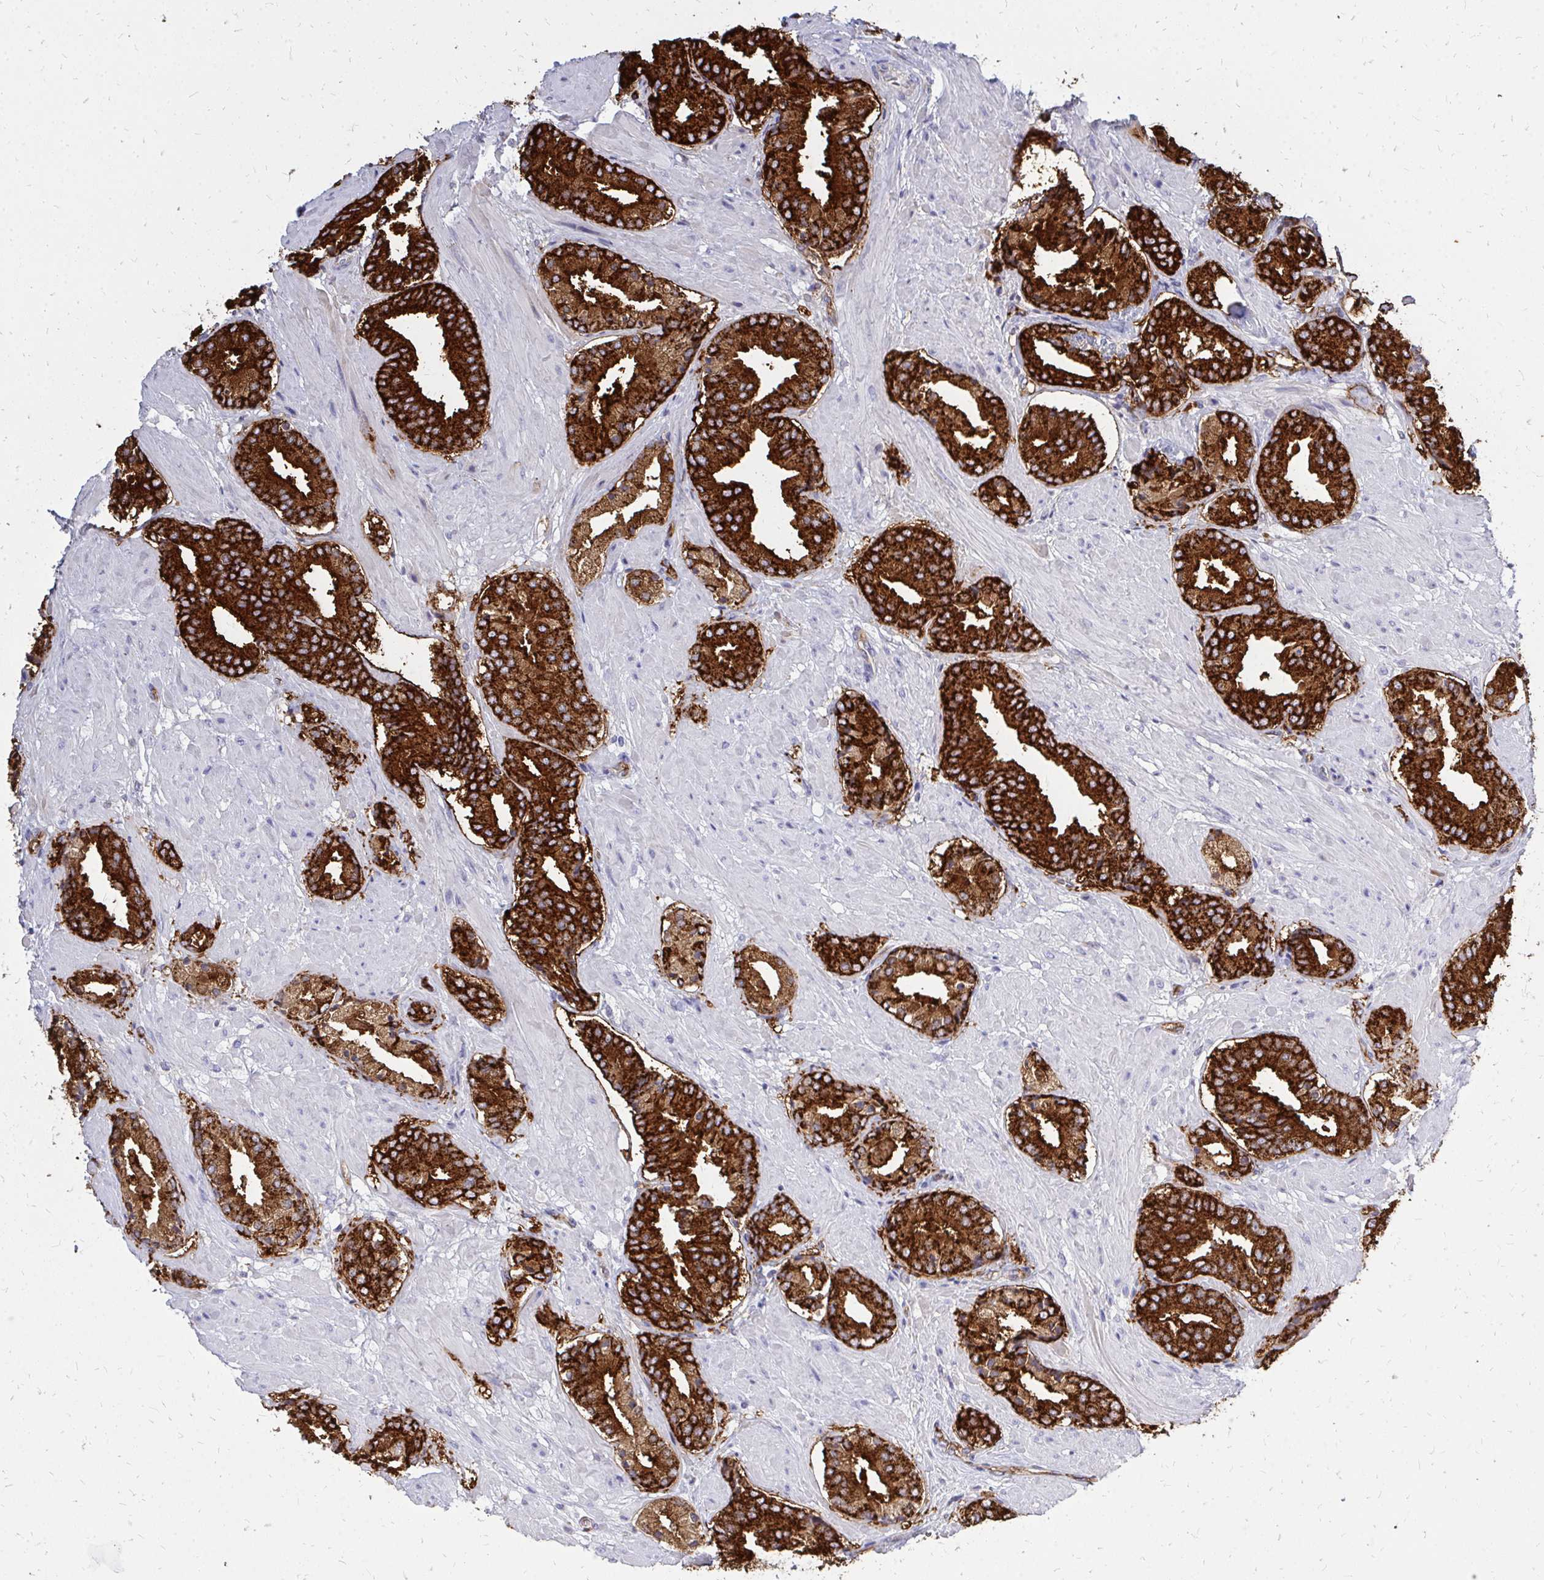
{"staining": {"intensity": "strong", "quantity": ">75%", "location": "cytoplasmic/membranous"}, "tissue": "prostate cancer", "cell_type": "Tumor cells", "image_type": "cancer", "snomed": [{"axis": "morphology", "description": "Adenocarcinoma, High grade"}, {"axis": "topography", "description": "Prostate"}], "caption": "Strong cytoplasmic/membranous positivity for a protein is present in approximately >75% of tumor cells of prostate cancer (high-grade adenocarcinoma) using IHC.", "gene": "MARCKSL1", "patient": {"sex": "male", "age": 56}}